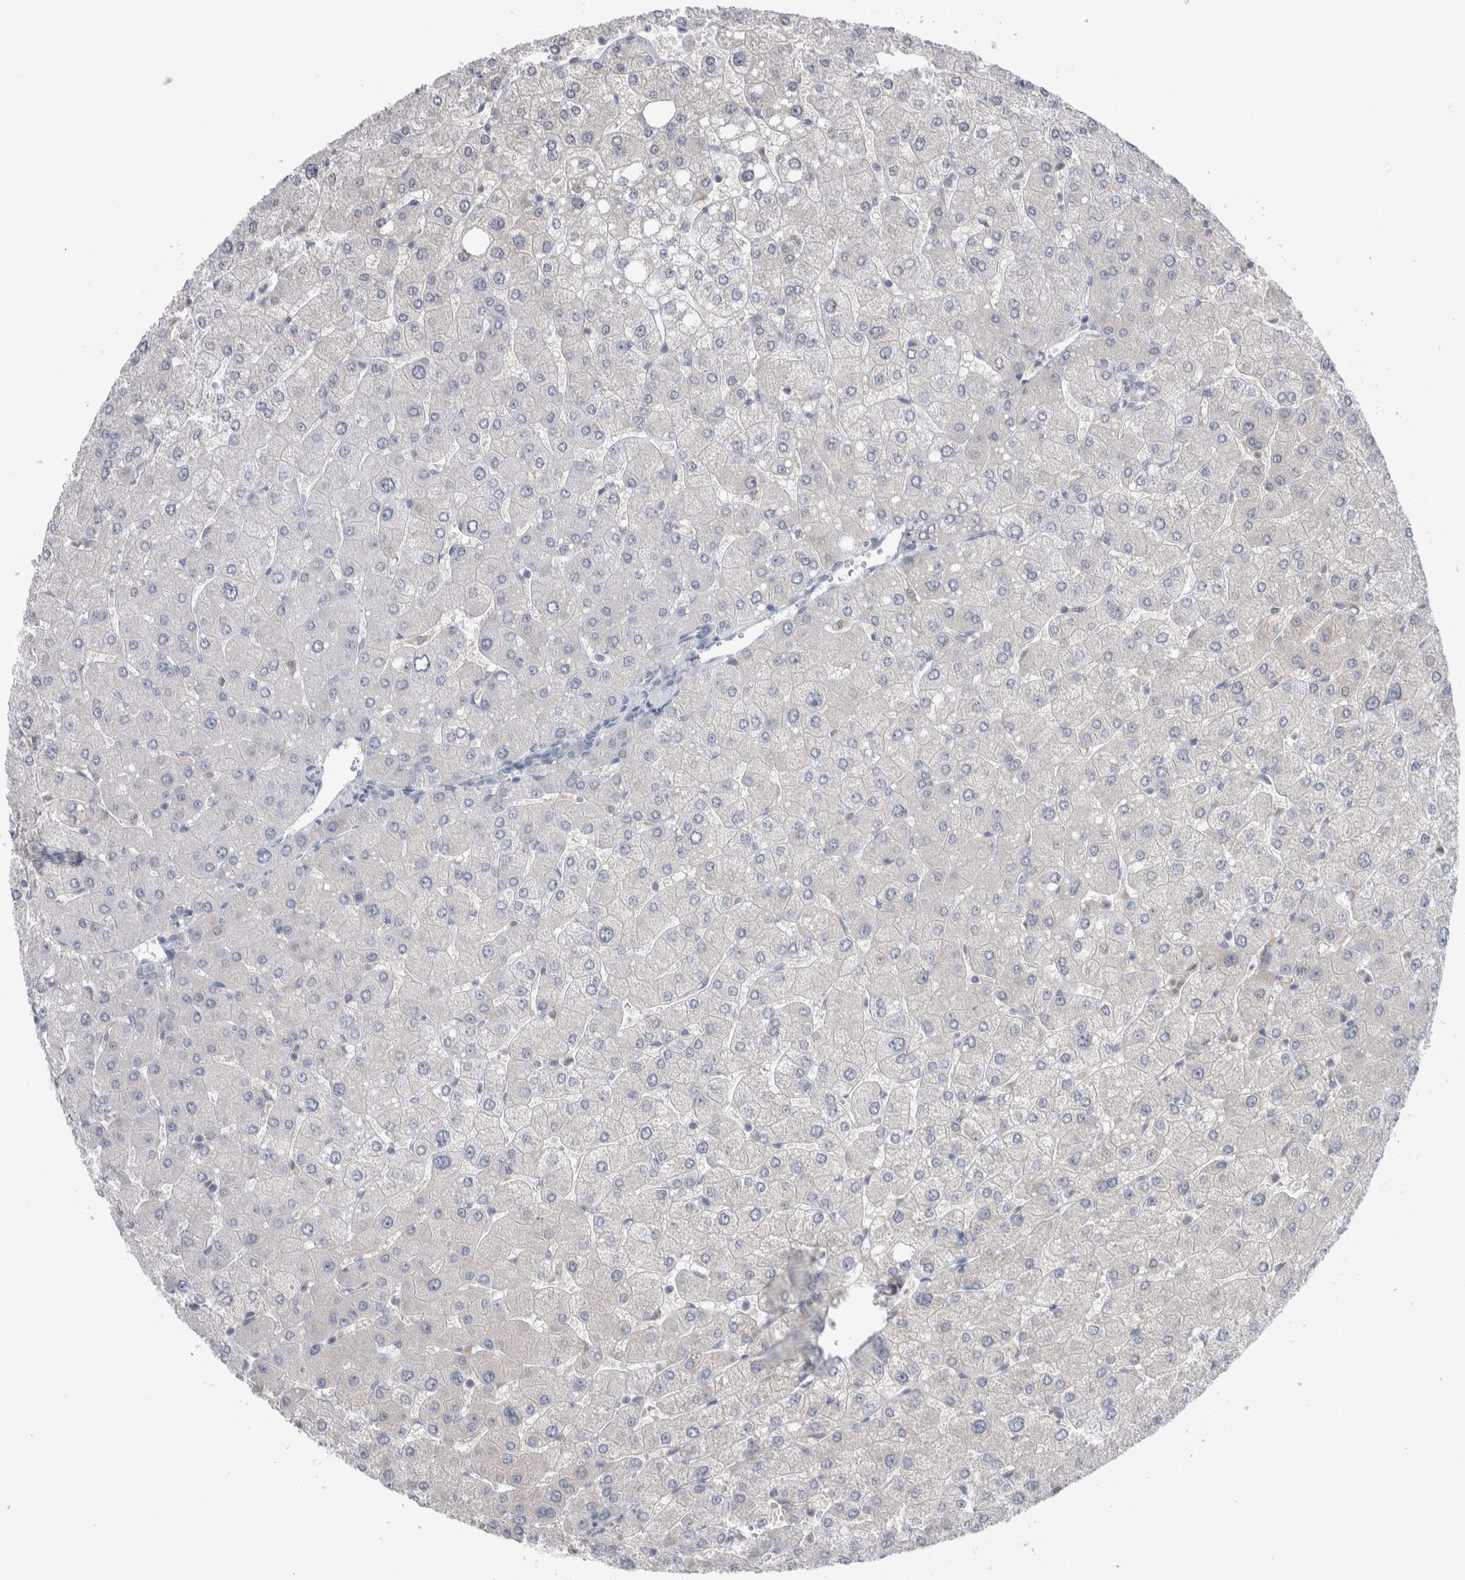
{"staining": {"intensity": "negative", "quantity": "none", "location": "none"}, "tissue": "liver", "cell_type": "Cholangiocytes", "image_type": "normal", "snomed": [{"axis": "morphology", "description": "Normal tissue, NOS"}, {"axis": "topography", "description": "Liver"}], "caption": "Cholangiocytes are negative for brown protein staining in unremarkable liver. Brightfield microscopy of immunohistochemistry stained with DAB (brown) and hematoxylin (blue), captured at high magnification.", "gene": "HTATIP2", "patient": {"sex": "male", "age": 55}}